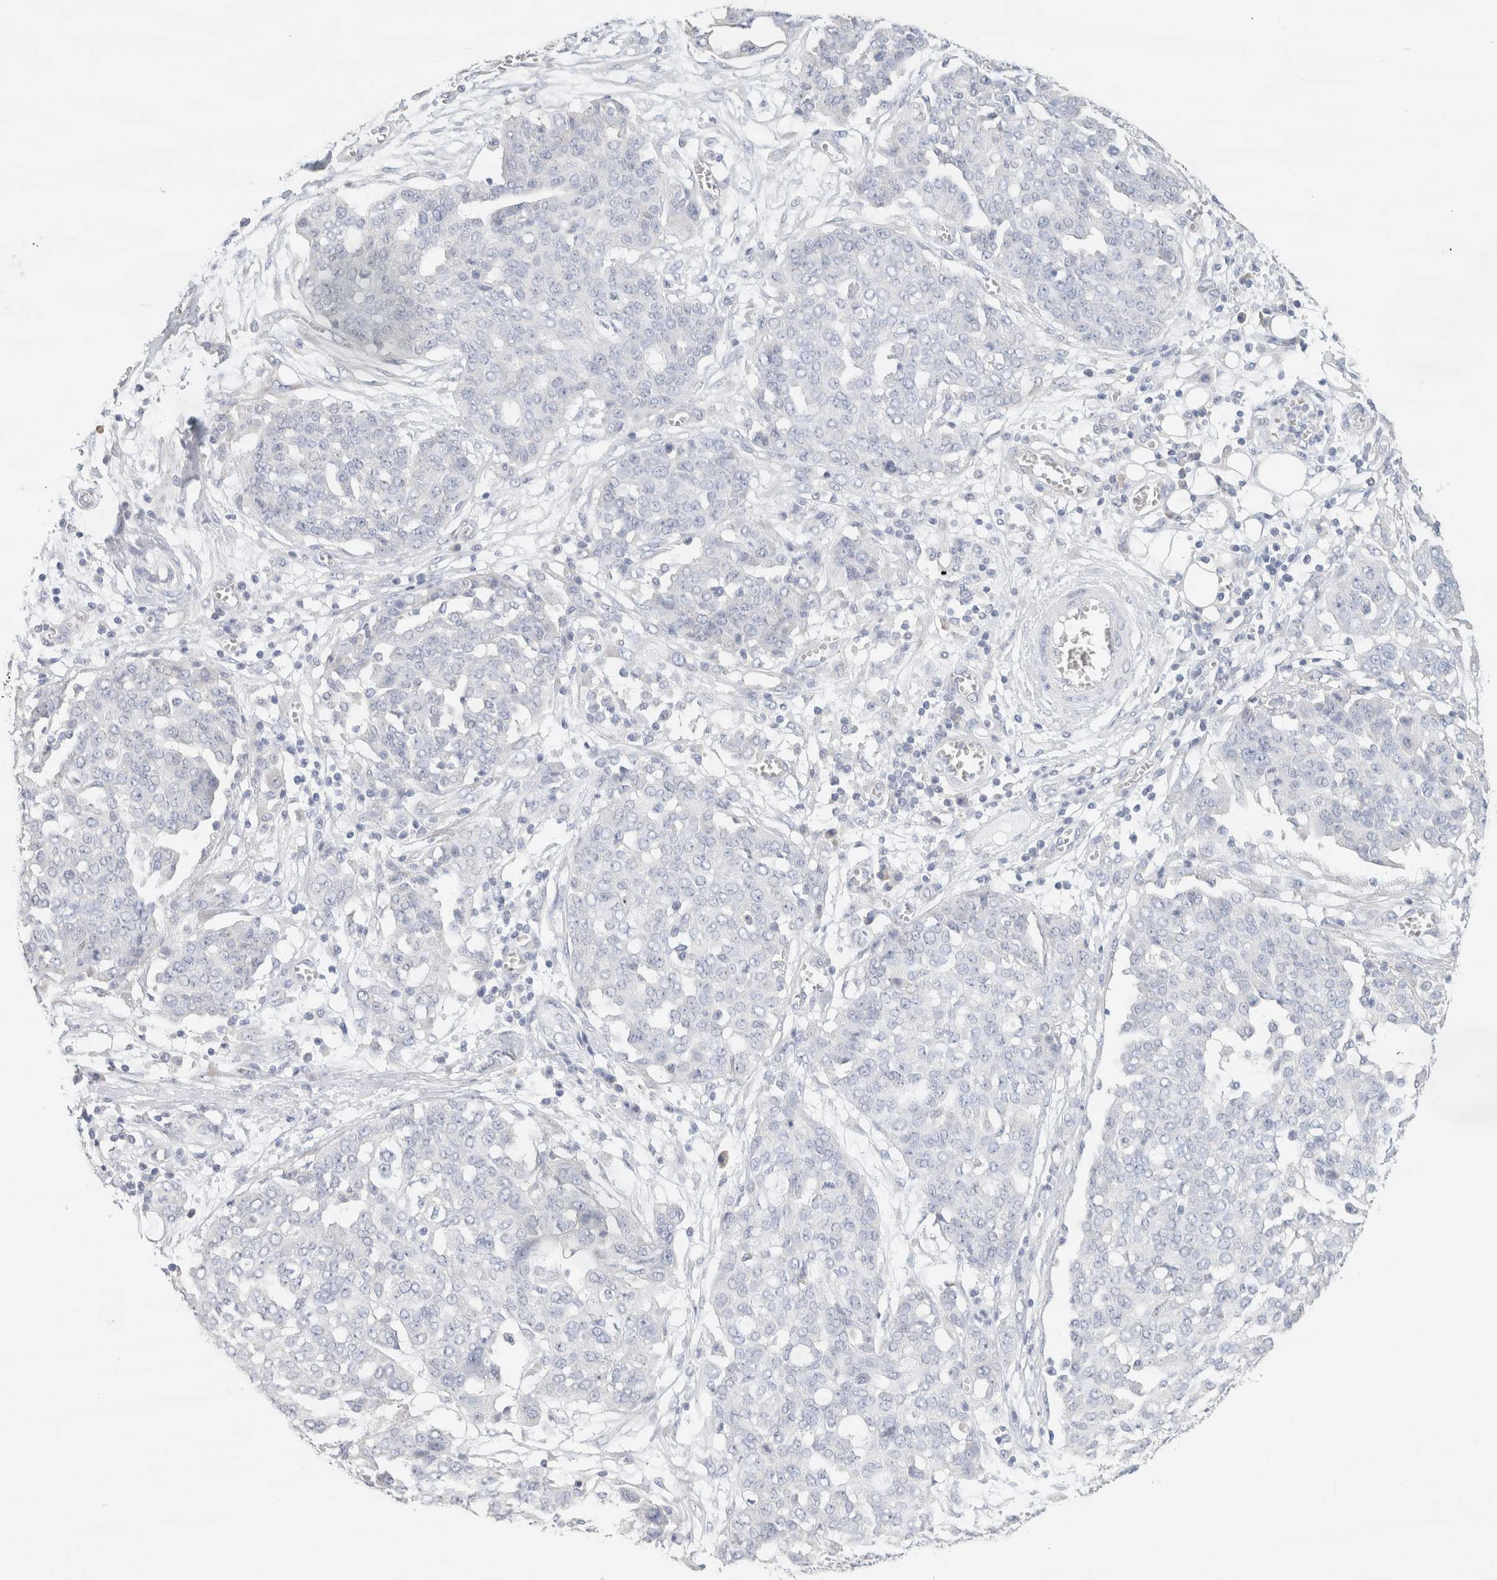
{"staining": {"intensity": "negative", "quantity": "none", "location": "none"}, "tissue": "ovarian cancer", "cell_type": "Tumor cells", "image_type": "cancer", "snomed": [{"axis": "morphology", "description": "Cystadenocarcinoma, serous, NOS"}, {"axis": "topography", "description": "Soft tissue"}, {"axis": "topography", "description": "Ovary"}], "caption": "Ovarian cancer (serous cystadenocarcinoma) was stained to show a protein in brown. There is no significant positivity in tumor cells. Brightfield microscopy of IHC stained with DAB (brown) and hematoxylin (blue), captured at high magnification.", "gene": "NEFM", "patient": {"sex": "female", "age": 57}}